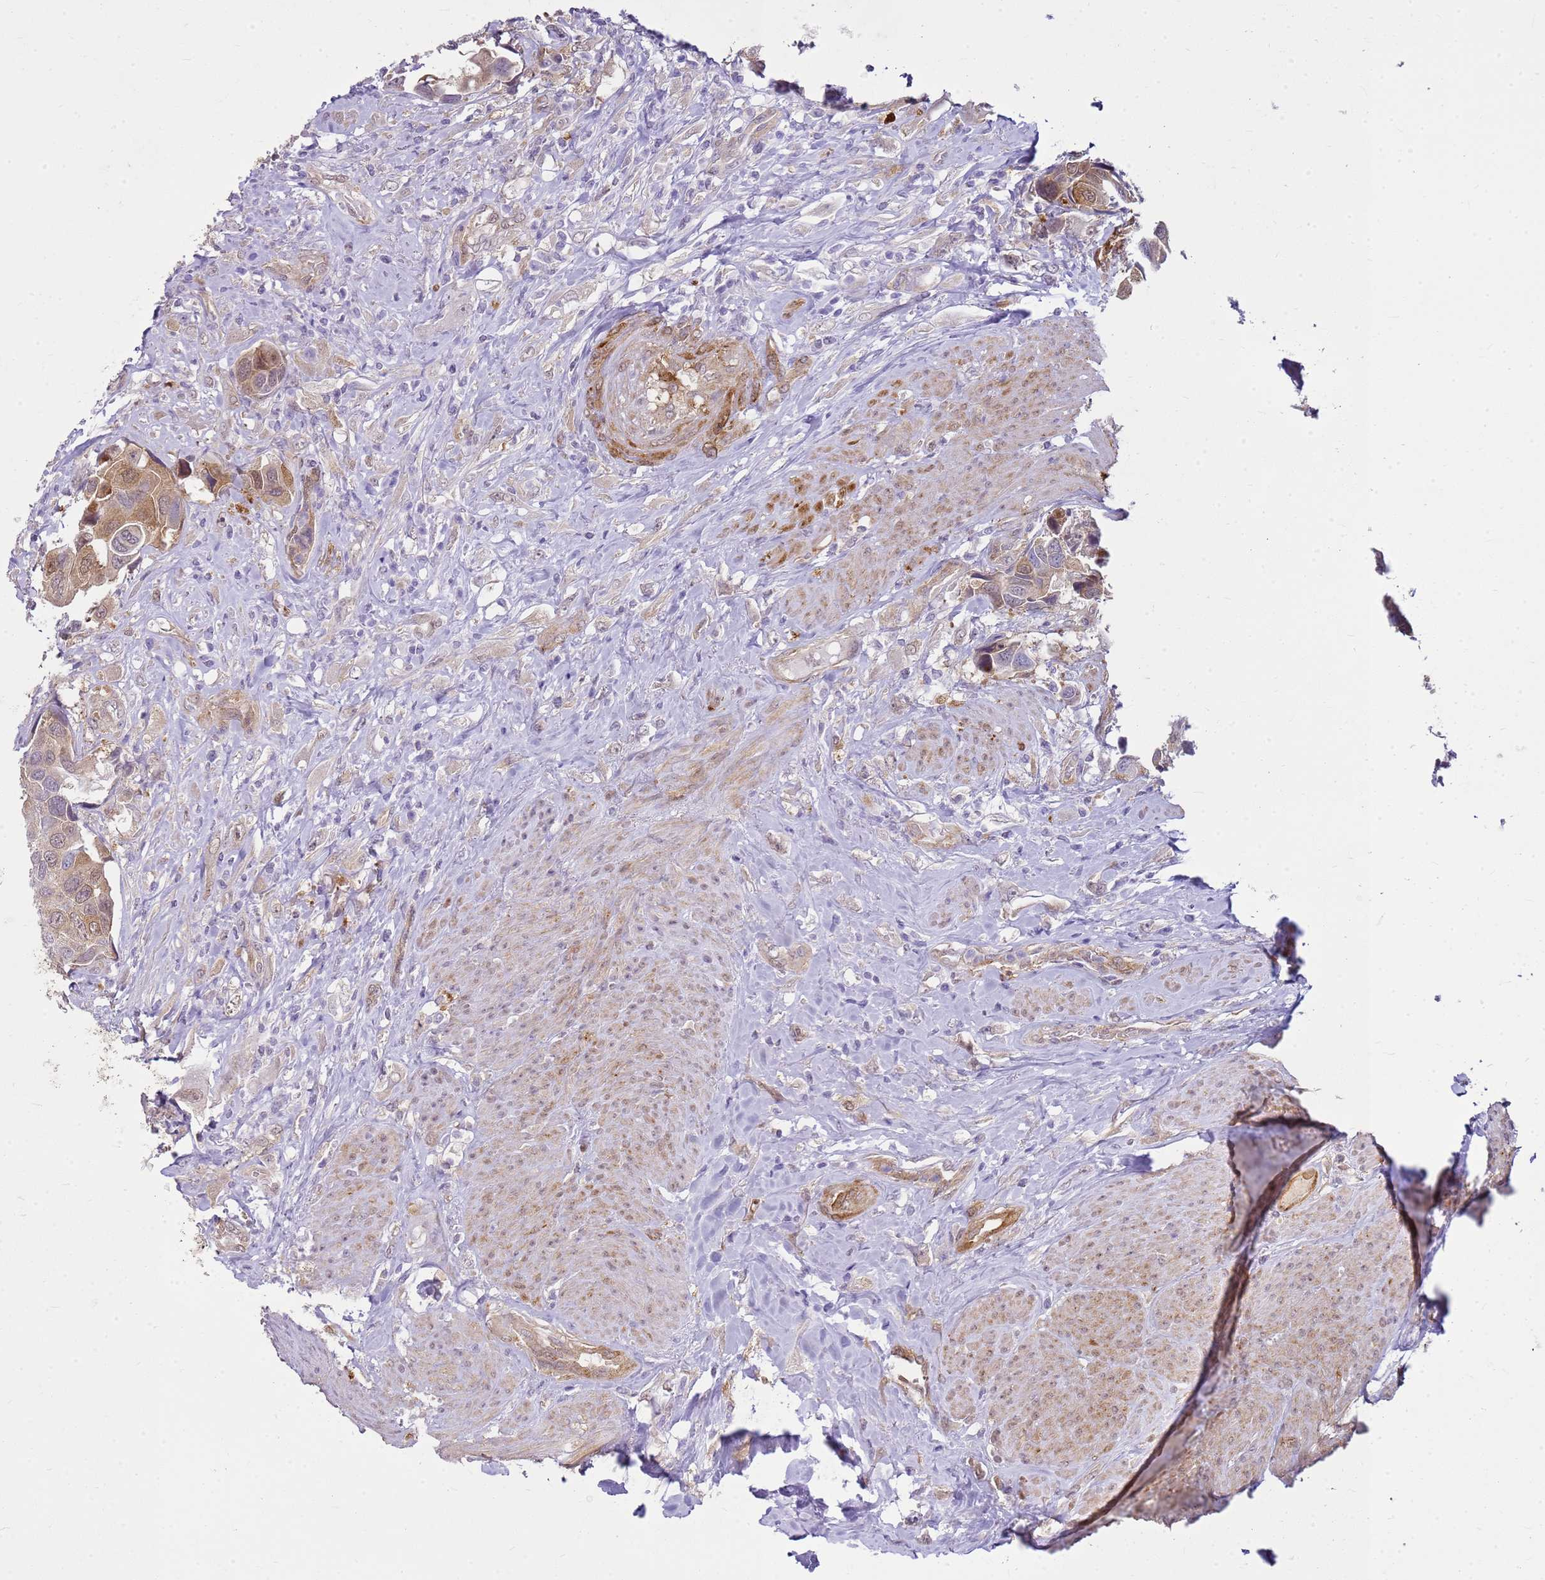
{"staining": {"intensity": "moderate", "quantity": "<25%", "location": "cytoplasmic/membranous"}, "tissue": "urothelial cancer", "cell_type": "Tumor cells", "image_type": "cancer", "snomed": [{"axis": "morphology", "description": "Urothelial carcinoma, High grade"}, {"axis": "topography", "description": "Urinary bladder"}], "caption": "An immunohistochemistry (IHC) micrograph of neoplastic tissue is shown. Protein staining in brown labels moderate cytoplasmic/membranous positivity in urothelial cancer within tumor cells.", "gene": "HSPB1", "patient": {"sex": "male", "age": 74}}